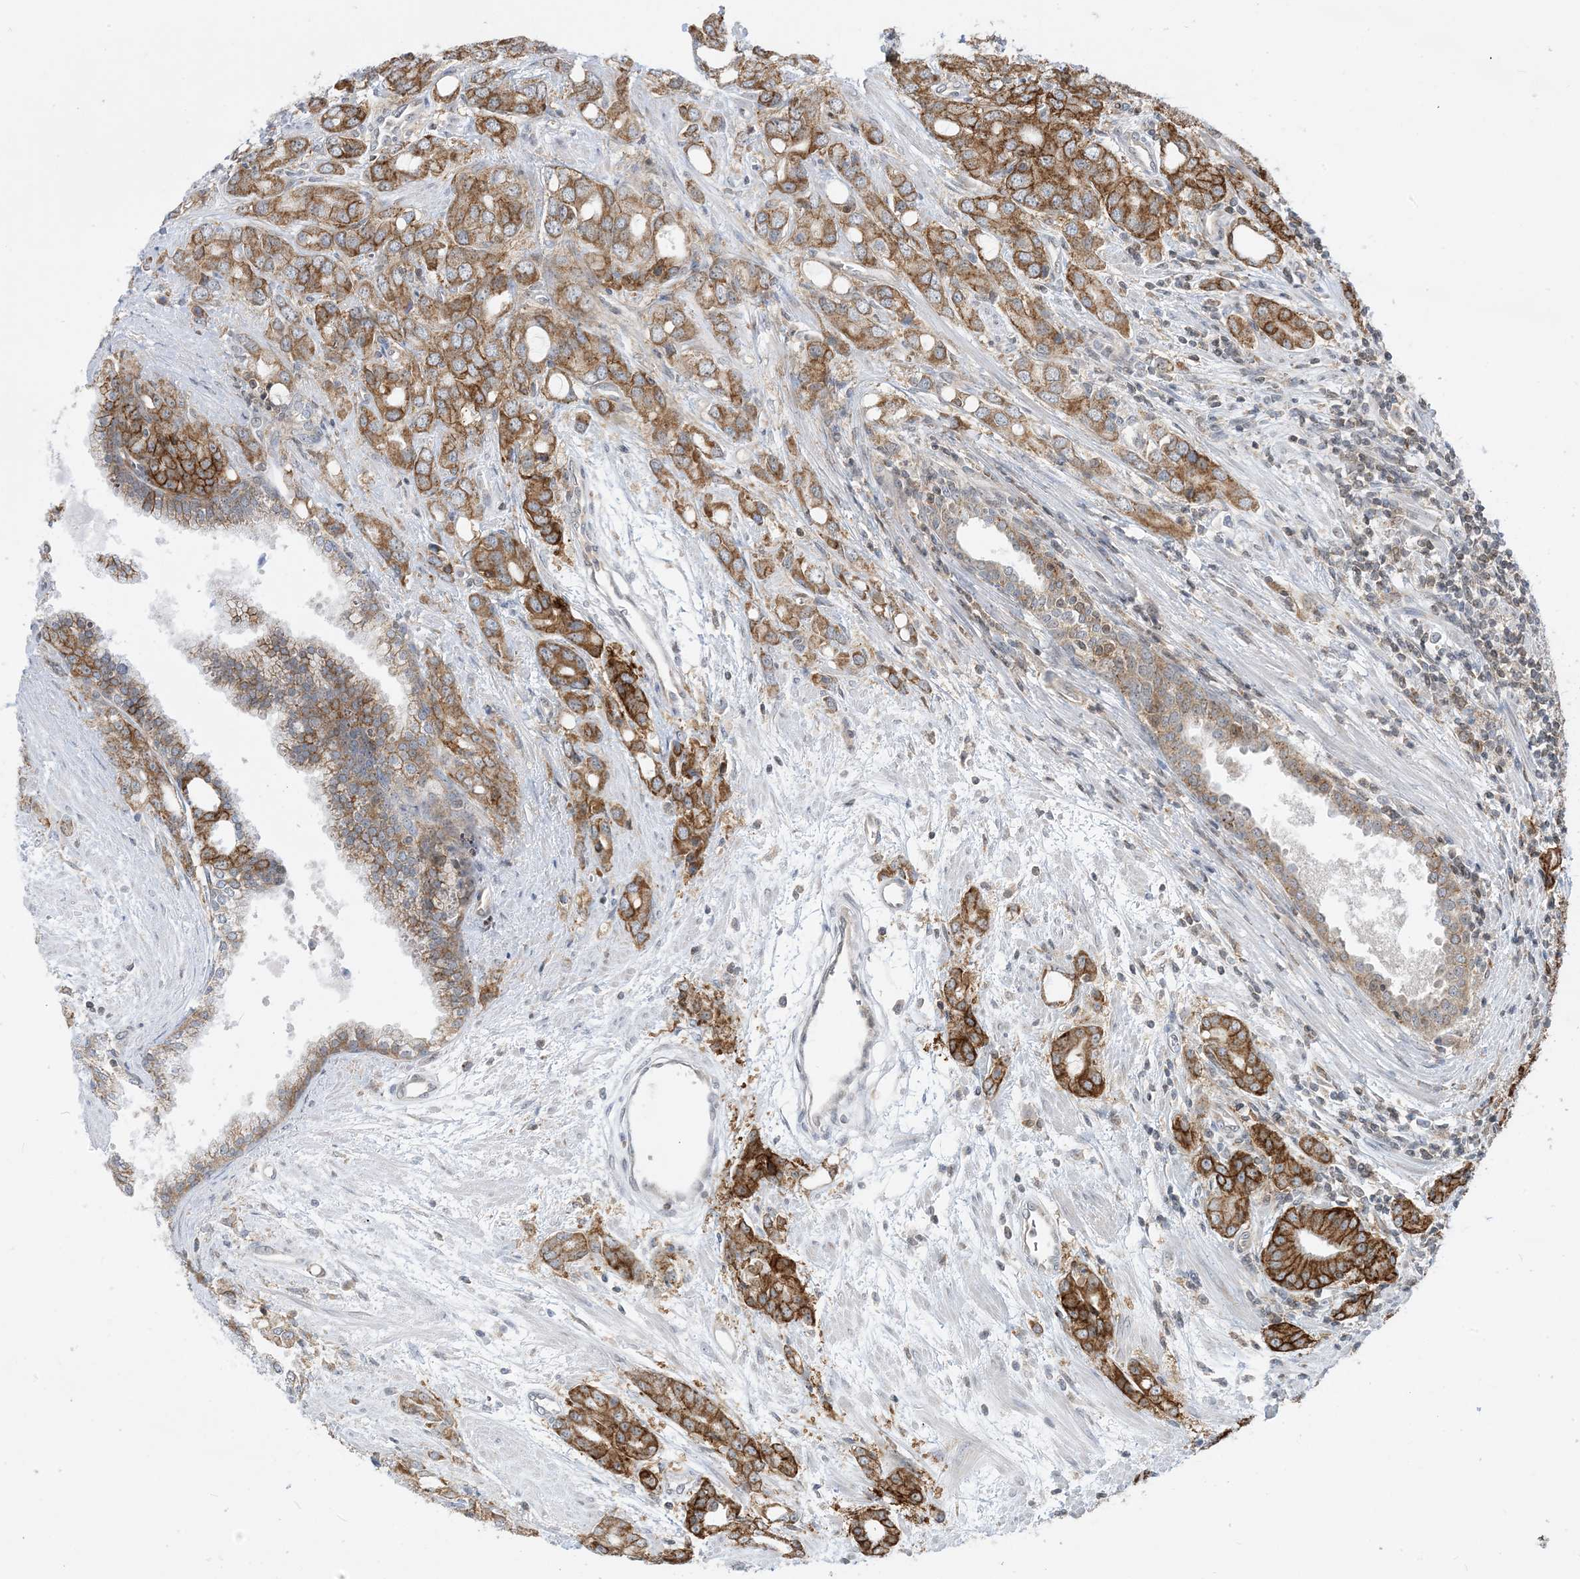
{"staining": {"intensity": "moderate", "quantity": ">75%", "location": "cytoplasmic/membranous"}, "tissue": "prostate cancer", "cell_type": "Tumor cells", "image_type": "cancer", "snomed": [{"axis": "morphology", "description": "Adenocarcinoma, High grade"}, {"axis": "topography", "description": "Prostate"}], "caption": "An IHC micrograph of neoplastic tissue is shown. Protein staining in brown highlights moderate cytoplasmic/membranous positivity in prostate cancer (adenocarcinoma (high-grade)) within tumor cells. (DAB = brown stain, brightfield microscopy at high magnification).", "gene": "CASP4", "patient": {"sex": "male", "age": 62}}